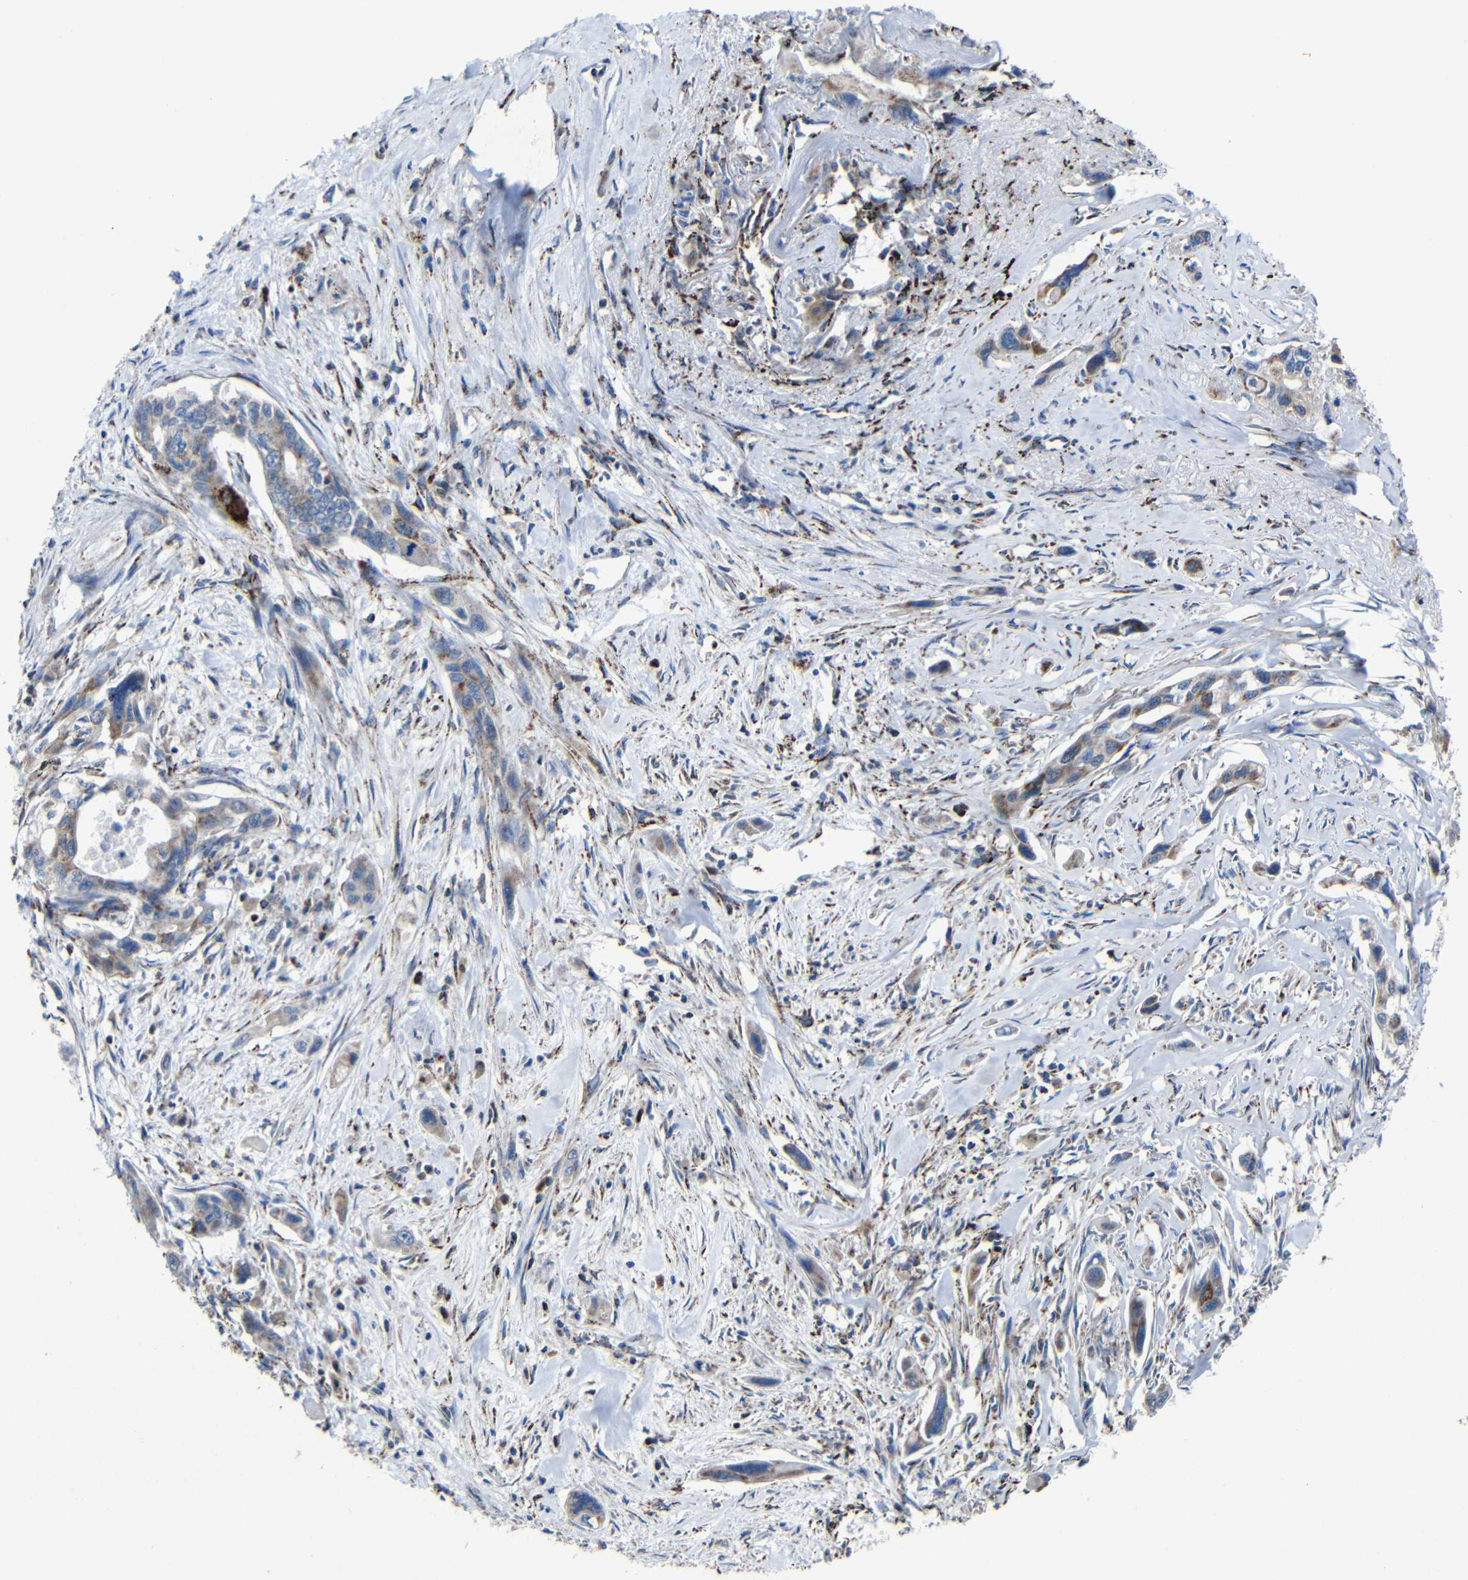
{"staining": {"intensity": "weak", "quantity": "25%-75%", "location": "cytoplasmic/membranous"}, "tissue": "pancreatic cancer", "cell_type": "Tumor cells", "image_type": "cancer", "snomed": [{"axis": "morphology", "description": "Adenocarcinoma, NOS"}, {"axis": "topography", "description": "Pancreas"}], "caption": "Protein analysis of adenocarcinoma (pancreatic) tissue reveals weak cytoplasmic/membranous expression in about 25%-75% of tumor cells. (DAB (3,3'-diaminobenzidine) = brown stain, brightfield microscopy at high magnification).", "gene": "CA5B", "patient": {"sex": "male", "age": 73}}